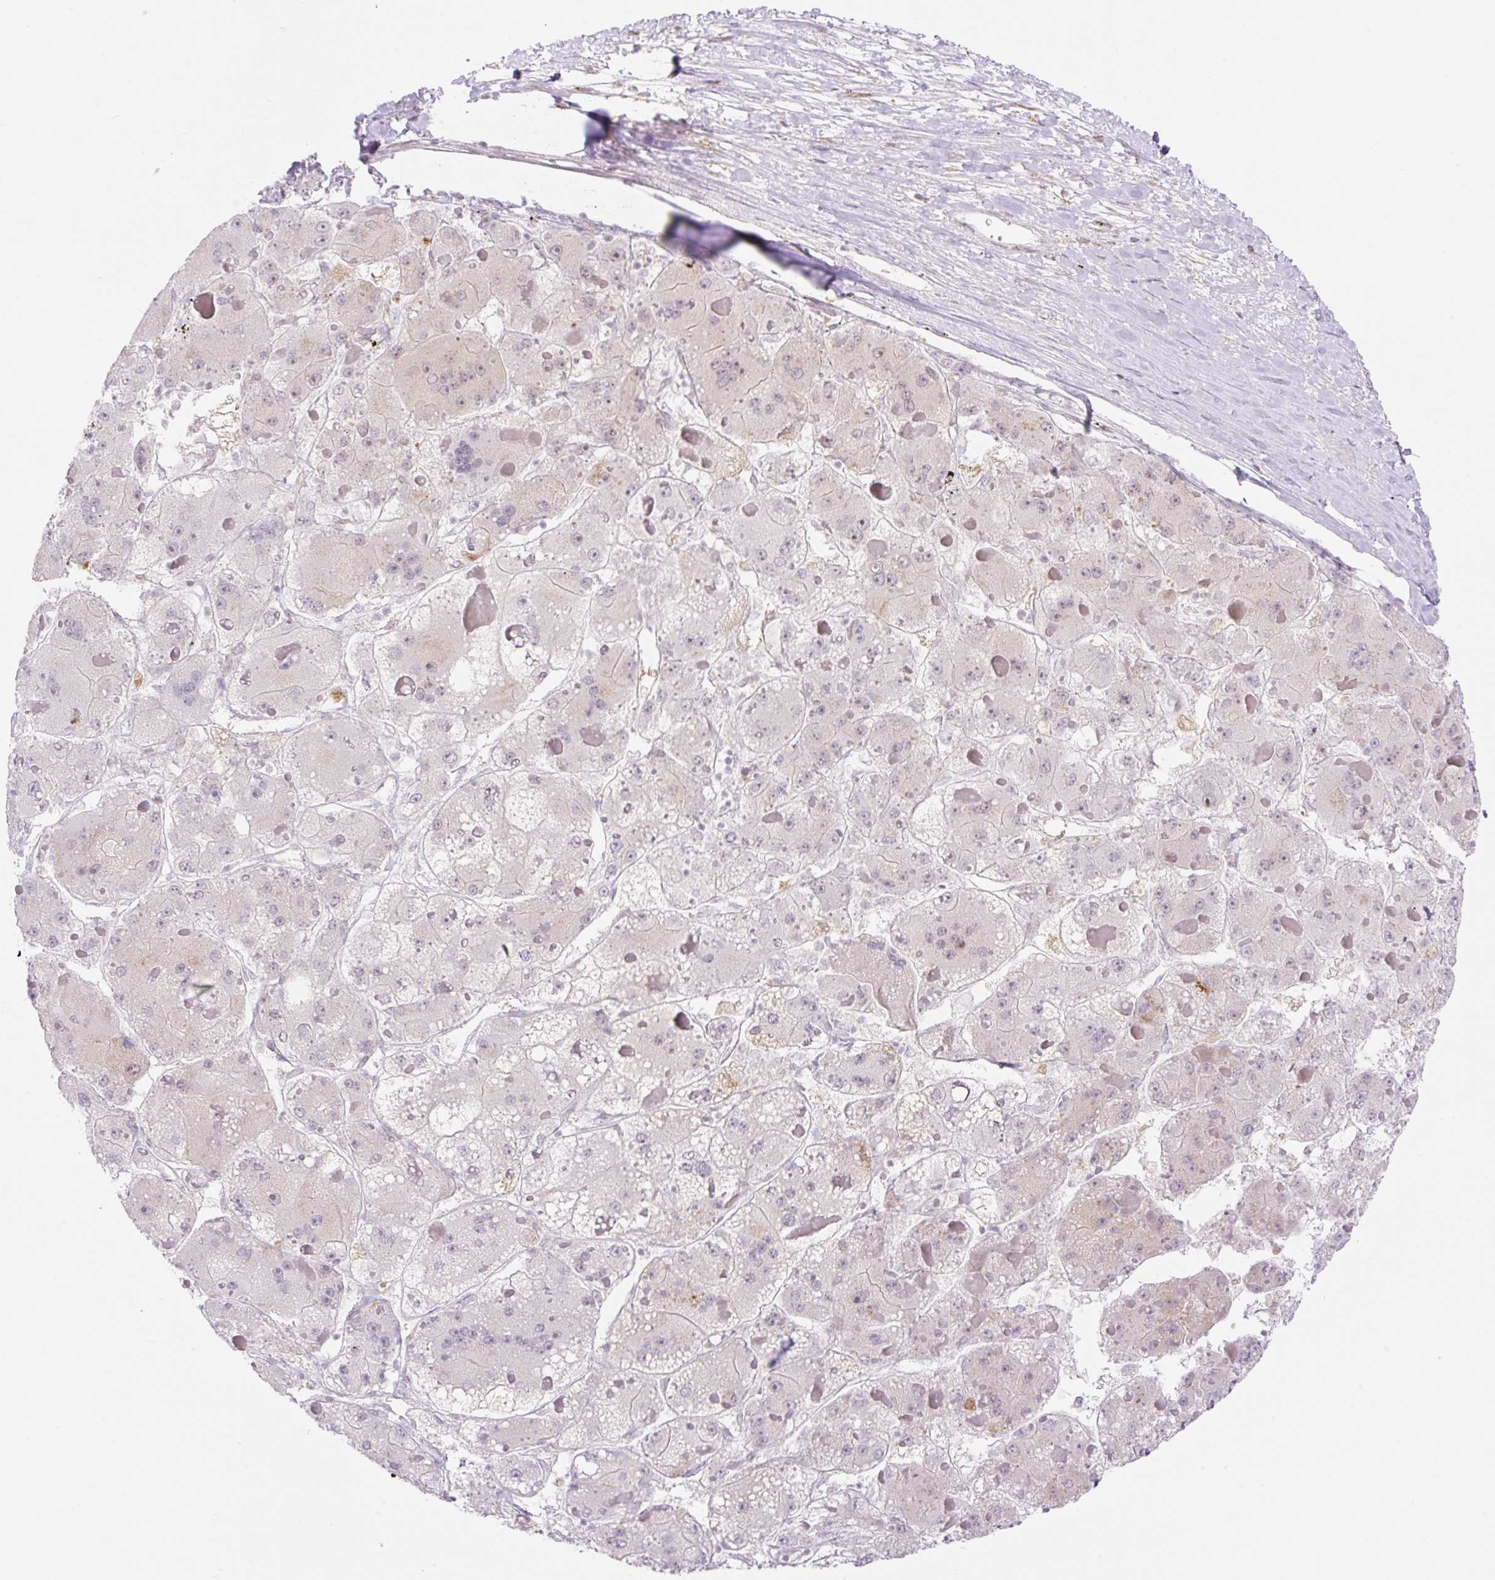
{"staining": {"intensity": "negative", "quantity": "none", "location": "none"}, "tissue": "liver cancer", "cell_type": "Tumor cells", "image_type": "cancer", "snomed": [{"axis": "morphology", "description": "Carcinoma, Hepatocellular, NOS"}, {"axis": "topography", "description": "Liver"}], "caption": "The IHC micrograph has no significant expression in tumor cells of liver hepatocellular carcinoma tissue. (DAB immunohistochemistry, high magnification).", "gene": "ZFP41", "patient": {"sex": "female", "age": 73}}